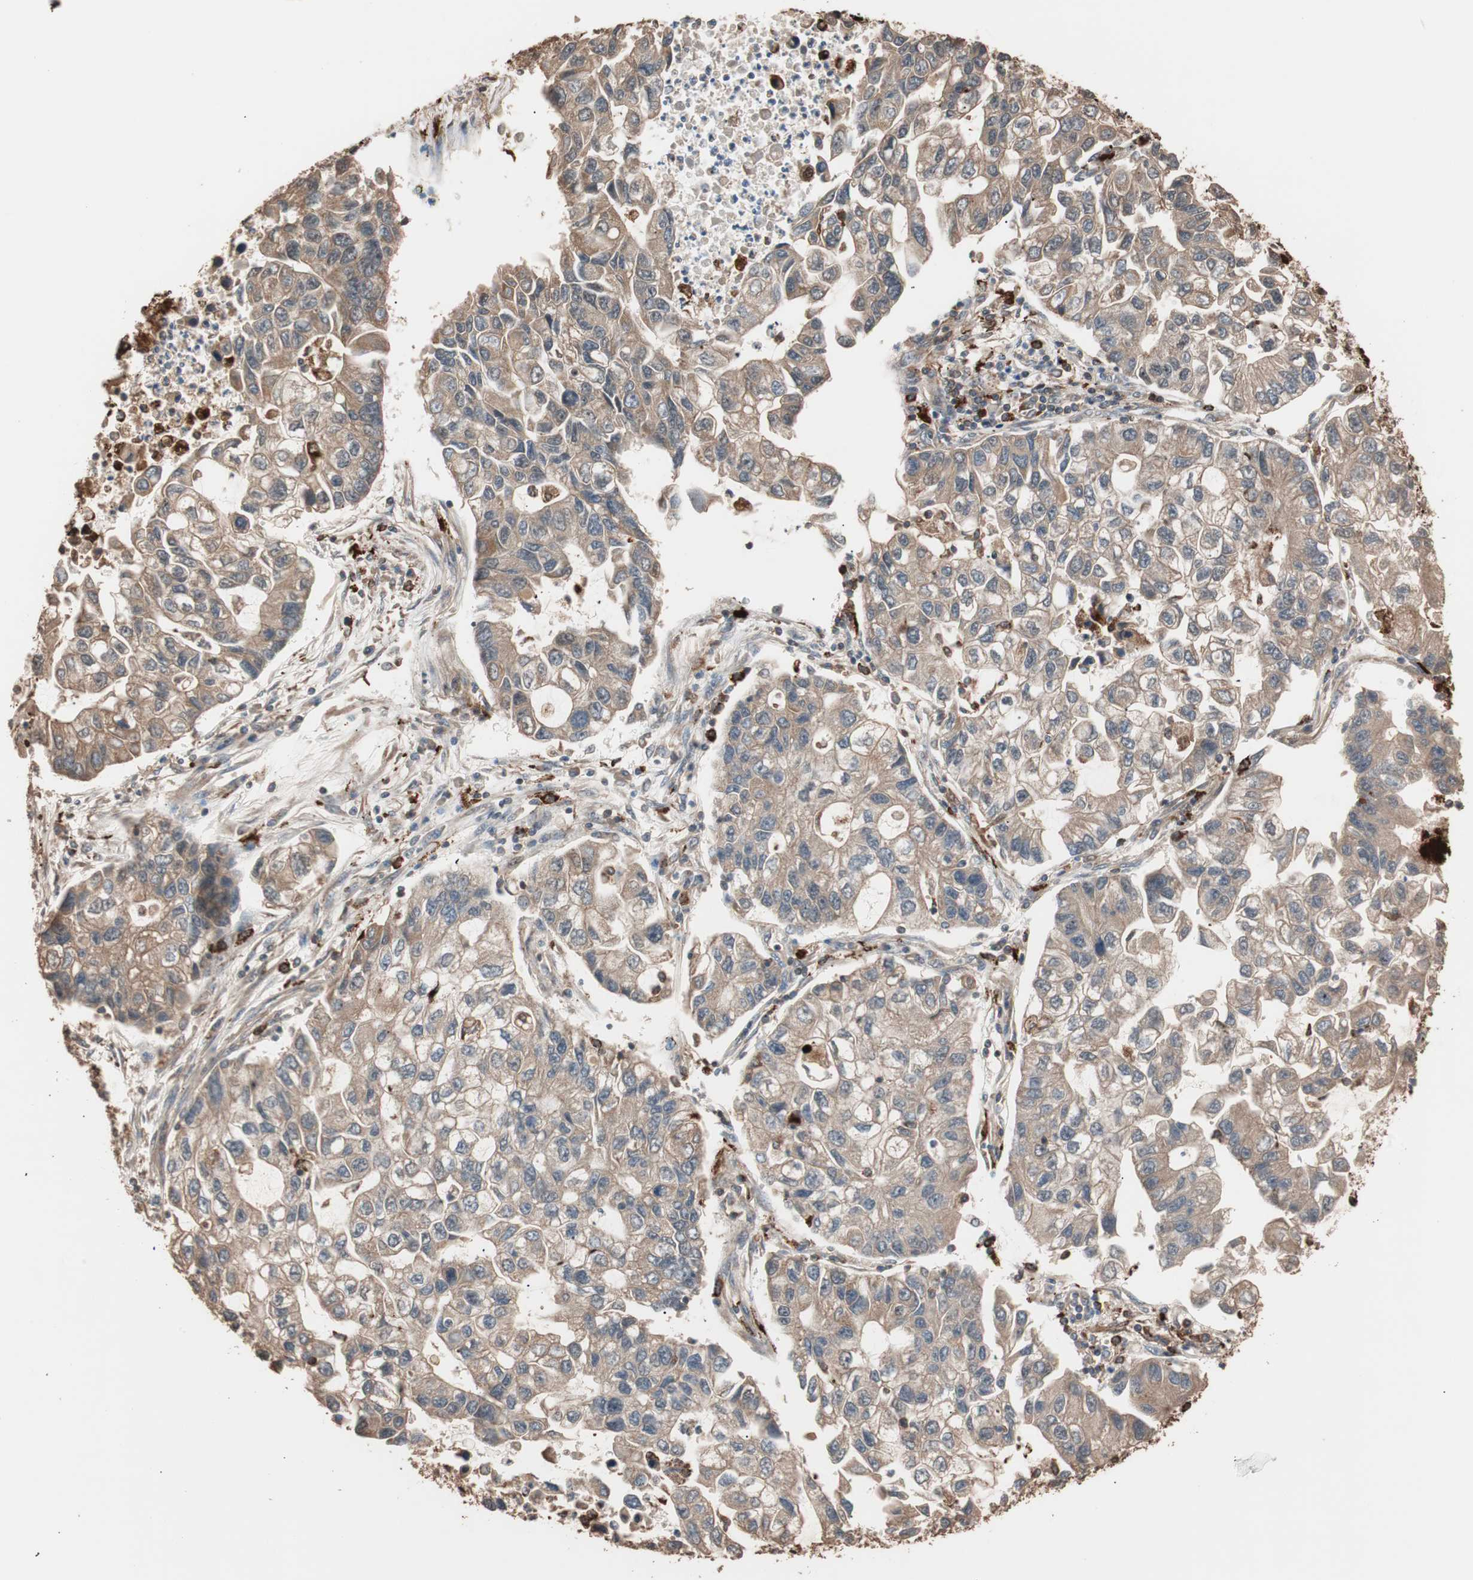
{"staining": {"intensity": "moderate", "quantity": ">75%", "location": "cytoplasmic/membranous"}, "tissue": "lung cancer", "cell_type": "Tumor cells", "image_type": "cancer", "snomed": [{"axis": "morphology", "description": "Adenocarcinoma, NOS"}, {"axis": "topography", "description": "Lung"}], "caption": "The immunohistochemical stain shows moderate cytoplasmic/membranous positivity in tumor cells of adenocarcinoma (lung) tissue.", "gene": "CCT3", "patient": {"sex": "female", "age": 51}}